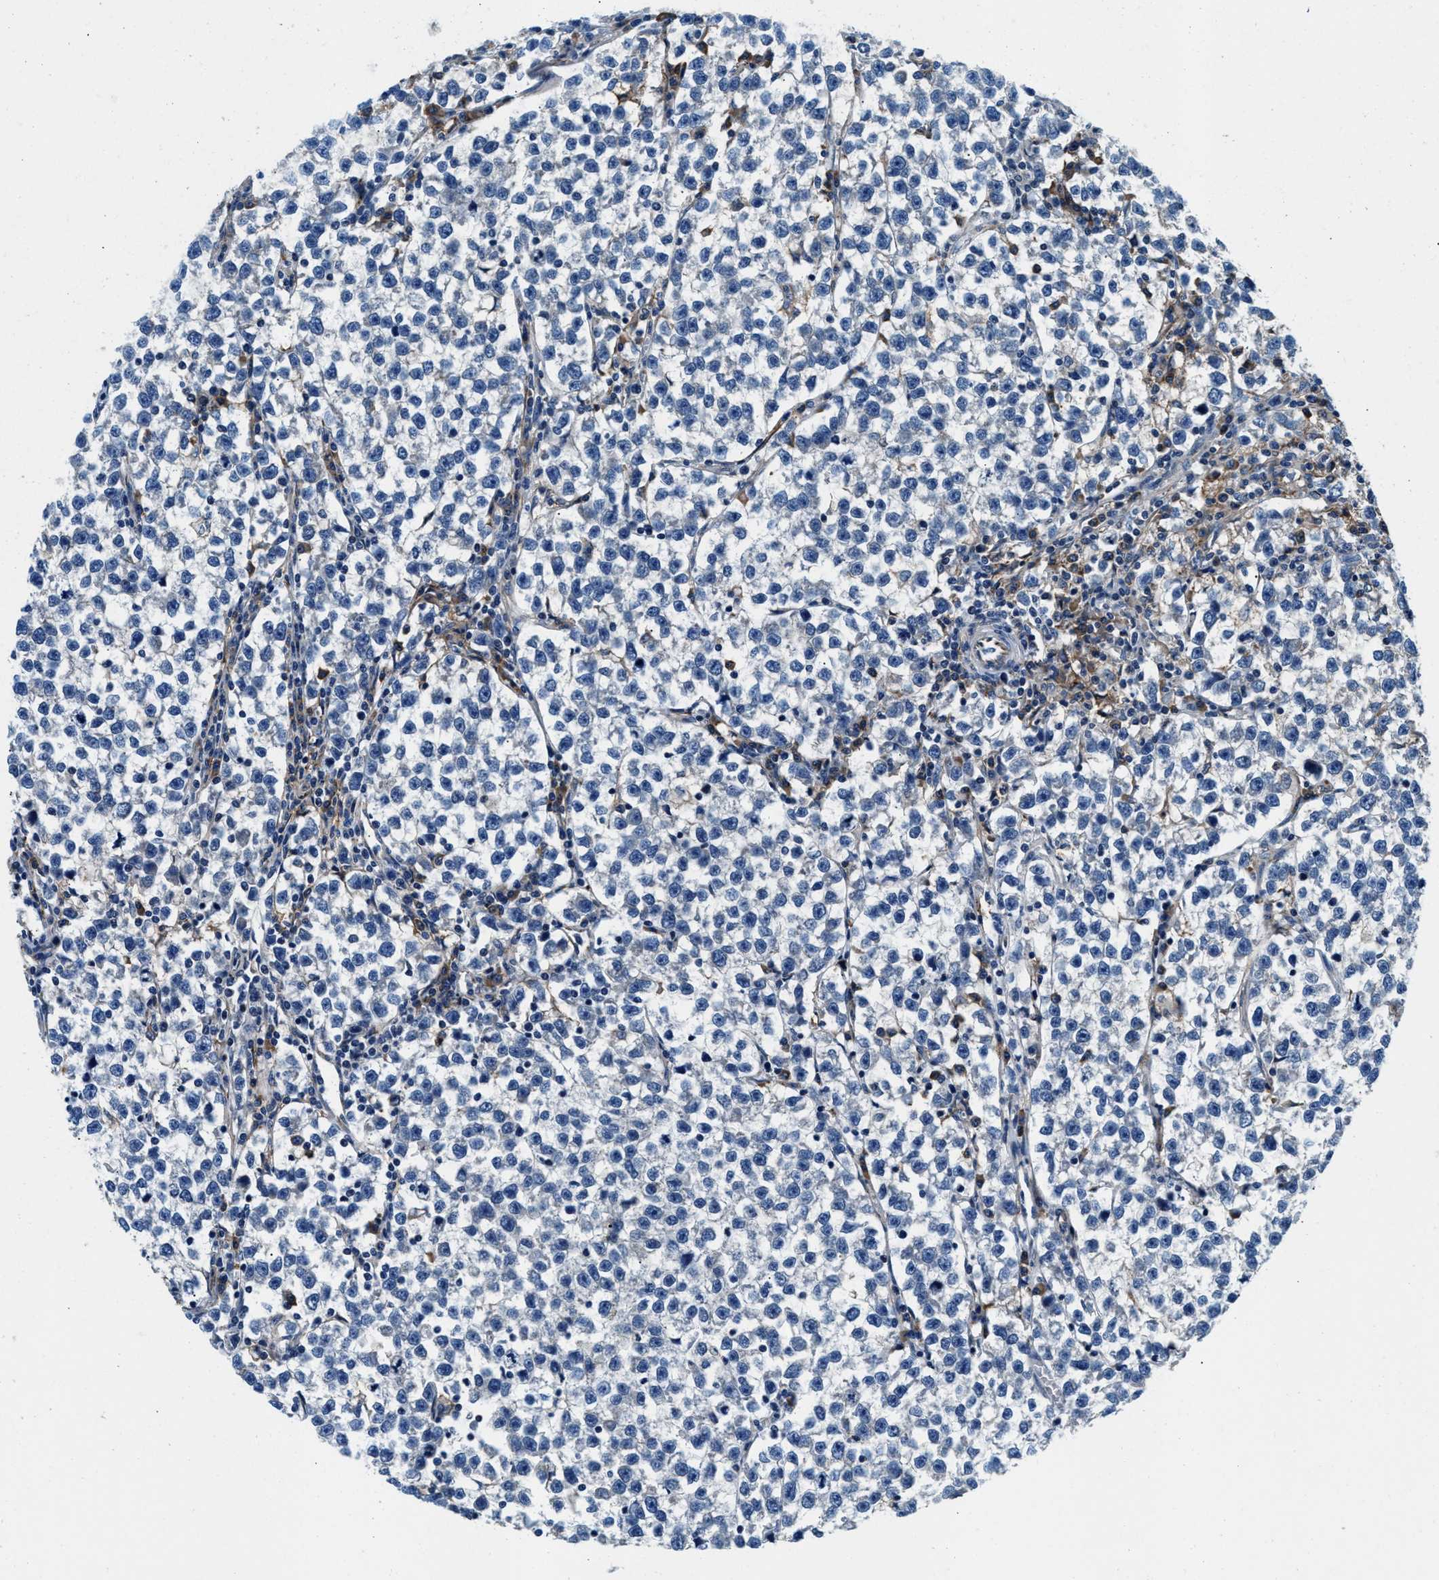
{"staining": {"intensity": "negative", "quantity": "none", "location": "none"}, "tissue": "testis cancer", "cell_type": "Tumor cells", "image_type": "cancer", "snomed": [{"axis": "morphology", "description": "Normal tissue, NOS"}, {"axis": "morphology", "description": "Seminoma, NOS"}, {"axis": "topography", "description": "Testis"}], "caption": "Immunohistochemistry (IHC) micrograph of testis cancer stained for a protein (brown), which reveals no expression in tumor cells. (Immunohistochemistry, brightfield microscopy, high magnification).", "gene": "SLFN11", "patient": {"sex": "male", "age": 43}}